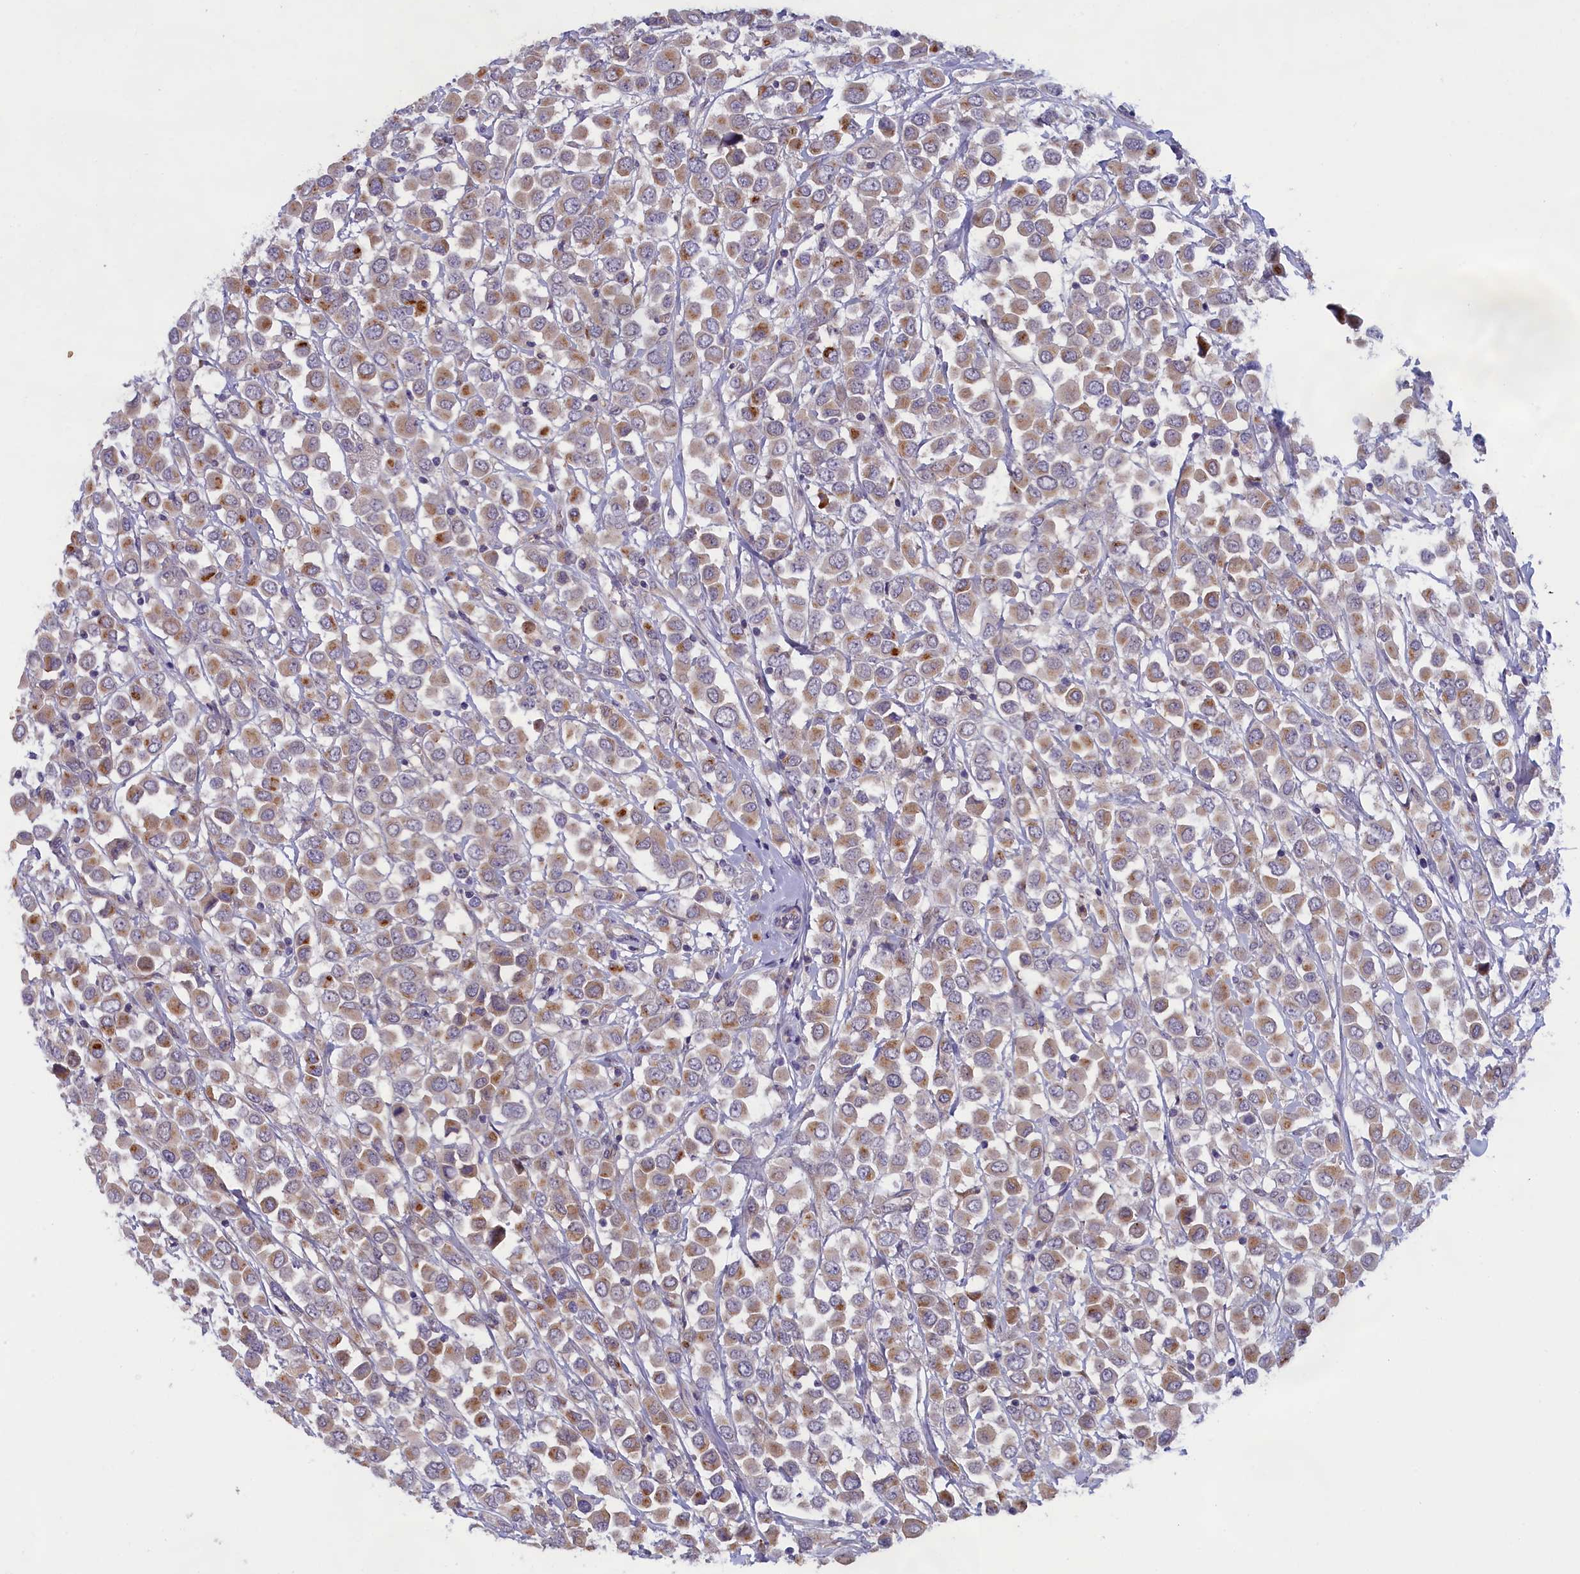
{"staining": {"intensity": "moderate", "quantity": "25%-75%", "location": "cytoplasmic/membranous"}, "tissue": "breast cancer", "cell_type": "Tumor cells", "image_type": "cancer", "snomed": [{"axis": "morphology", "description": "Duct carcinoma"}, {"axis": "topography", "description": "Breast"}], "caption": "Protein expression analysis of human breast cancer reveals moderate cytoplasmic/membranous staining in approximately 25%-75% of tumor cells.", "gene": "IGFALS", "patient": {"sex": "female", "age": 61}}